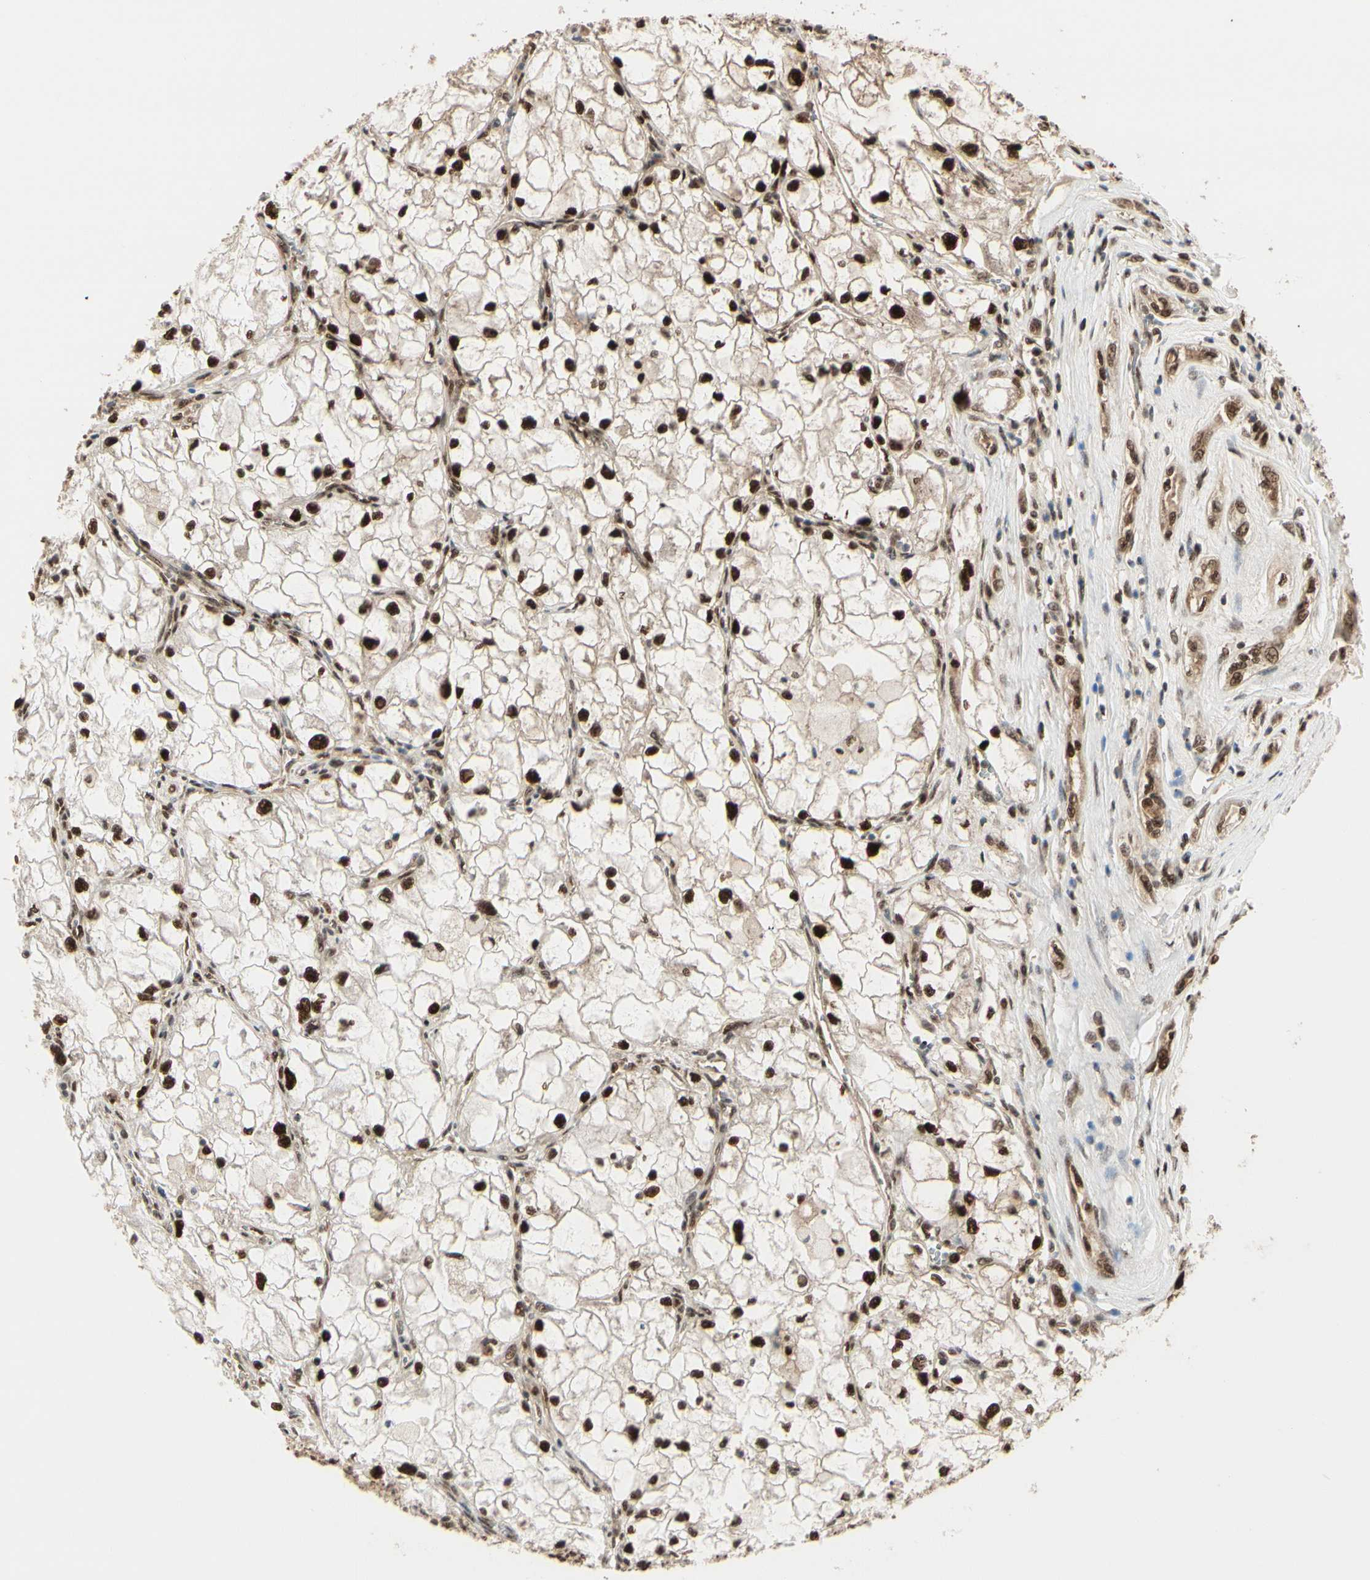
{"staining": {"intensity": "strong", "quantity": ">75%", "location": "cytoplasmic/membranous,nuclear"}, "tissue": "renal cancer", "cell_type": "Tumor cells", "image_type": "cancer", "snomed": [{"axis": "morphology", "description": "Adenocarcinoma, NOS"}, {"axis": "topography", "description": "Kidney"}], "caption": "DAB (3,3'-diaminobenzidine) immunohistochemical staining of renal cancer displays strong cytoplasmic/membranous and nuclear protein positivity in approximately >75% of tumor cells.", "gene": "HSF1", "patient": {"sex": "female", "age": 70}}